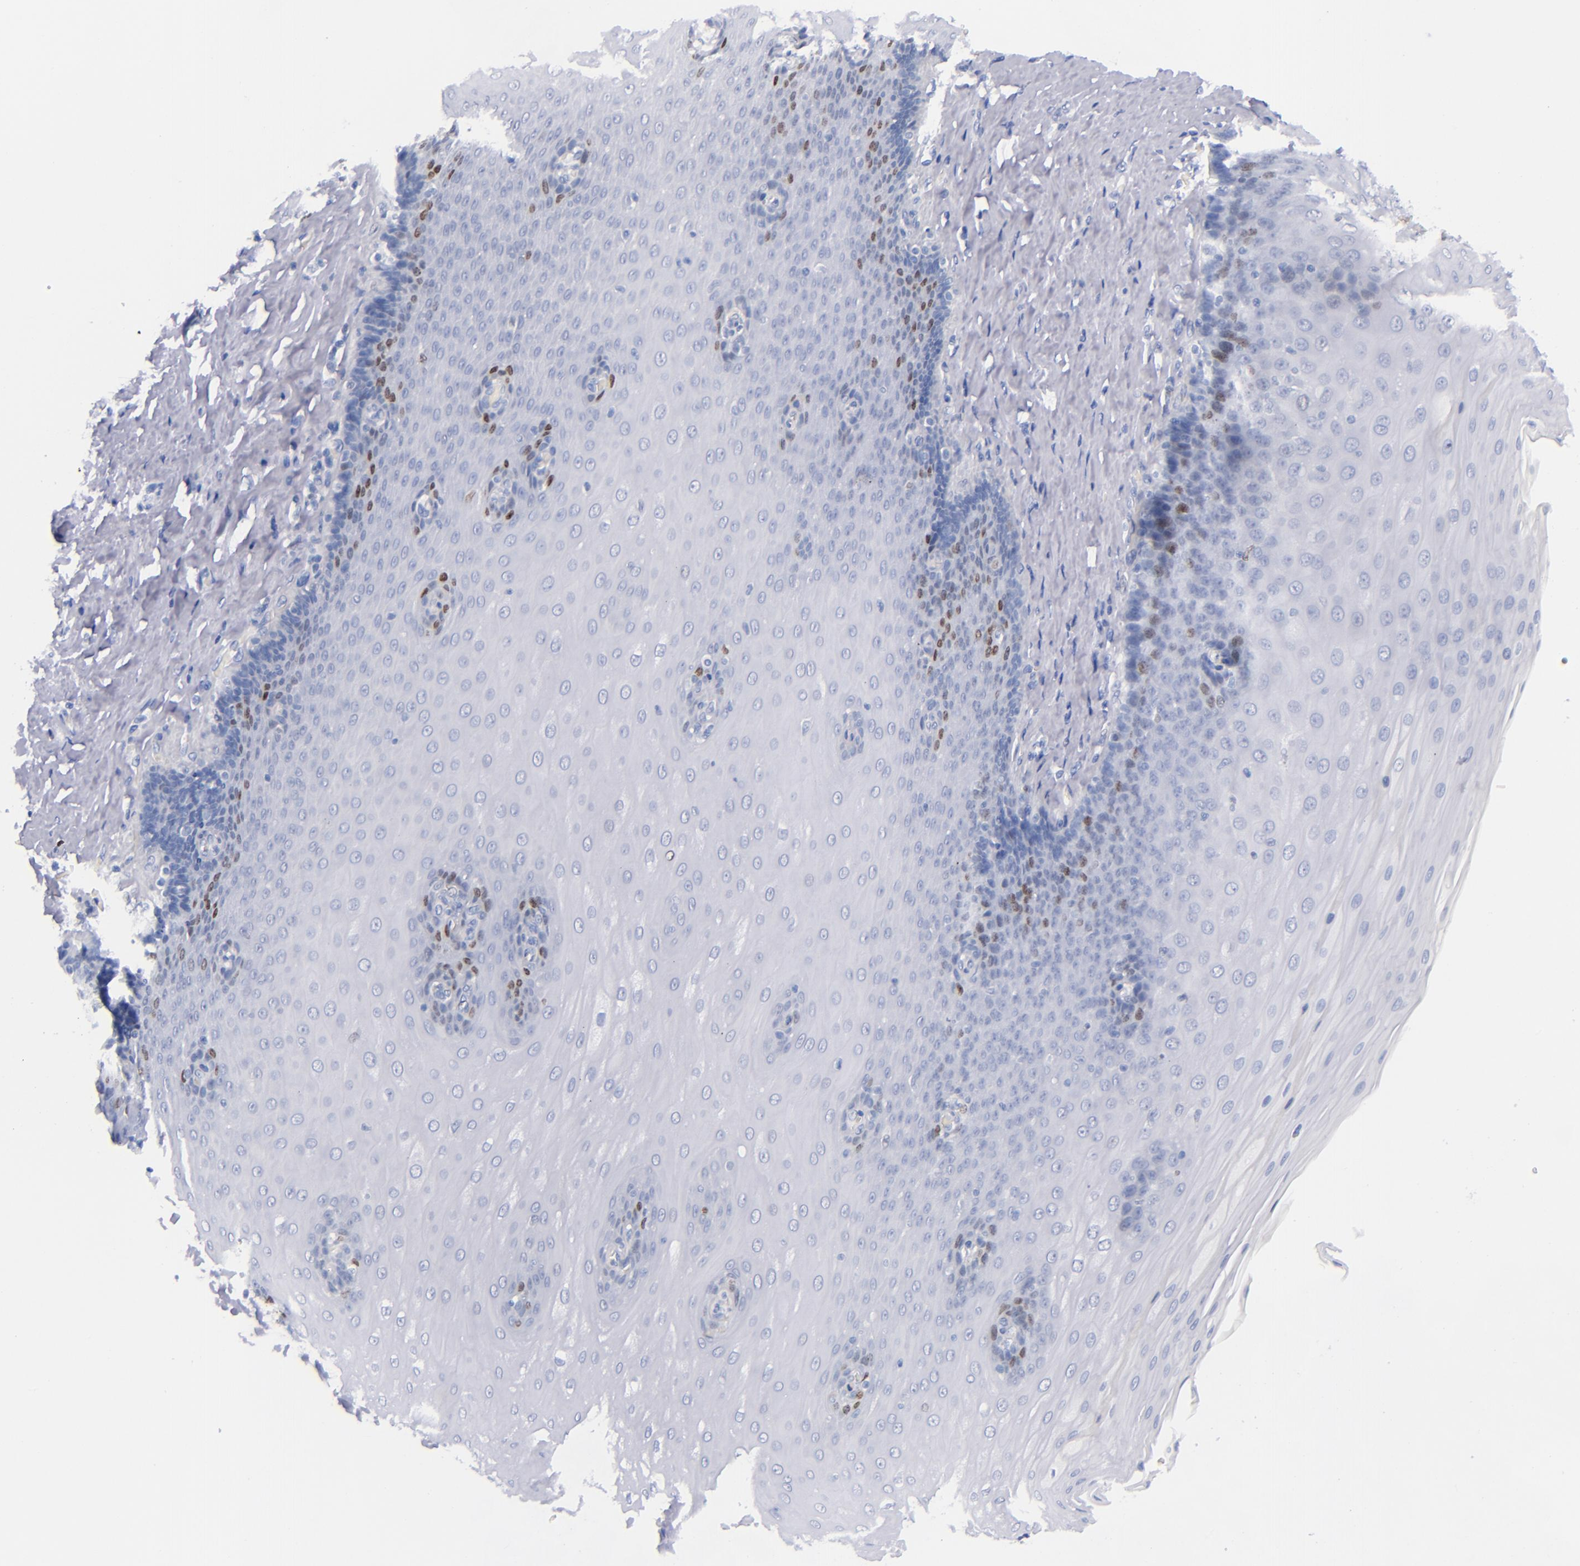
{"staining": {"intensity": "strong", "quantity": "<25%", "location": "nuclear"}, "tissue": "esophagus", "cell_type": "Squamous epithelial cells", "image_type": "normal", "snomed": [{"axis": "morphology", "description": "Normal tissue, NOS"}, {"axis": "topography", "description": "Esophagus"}], "caption": "Esophagus stained with immunohistochemistry shows strong nuclear expression in about <25% of squamous epithelial cells.", "gene": "MCM7", "patient": {"sex": "male", "age": 62}}